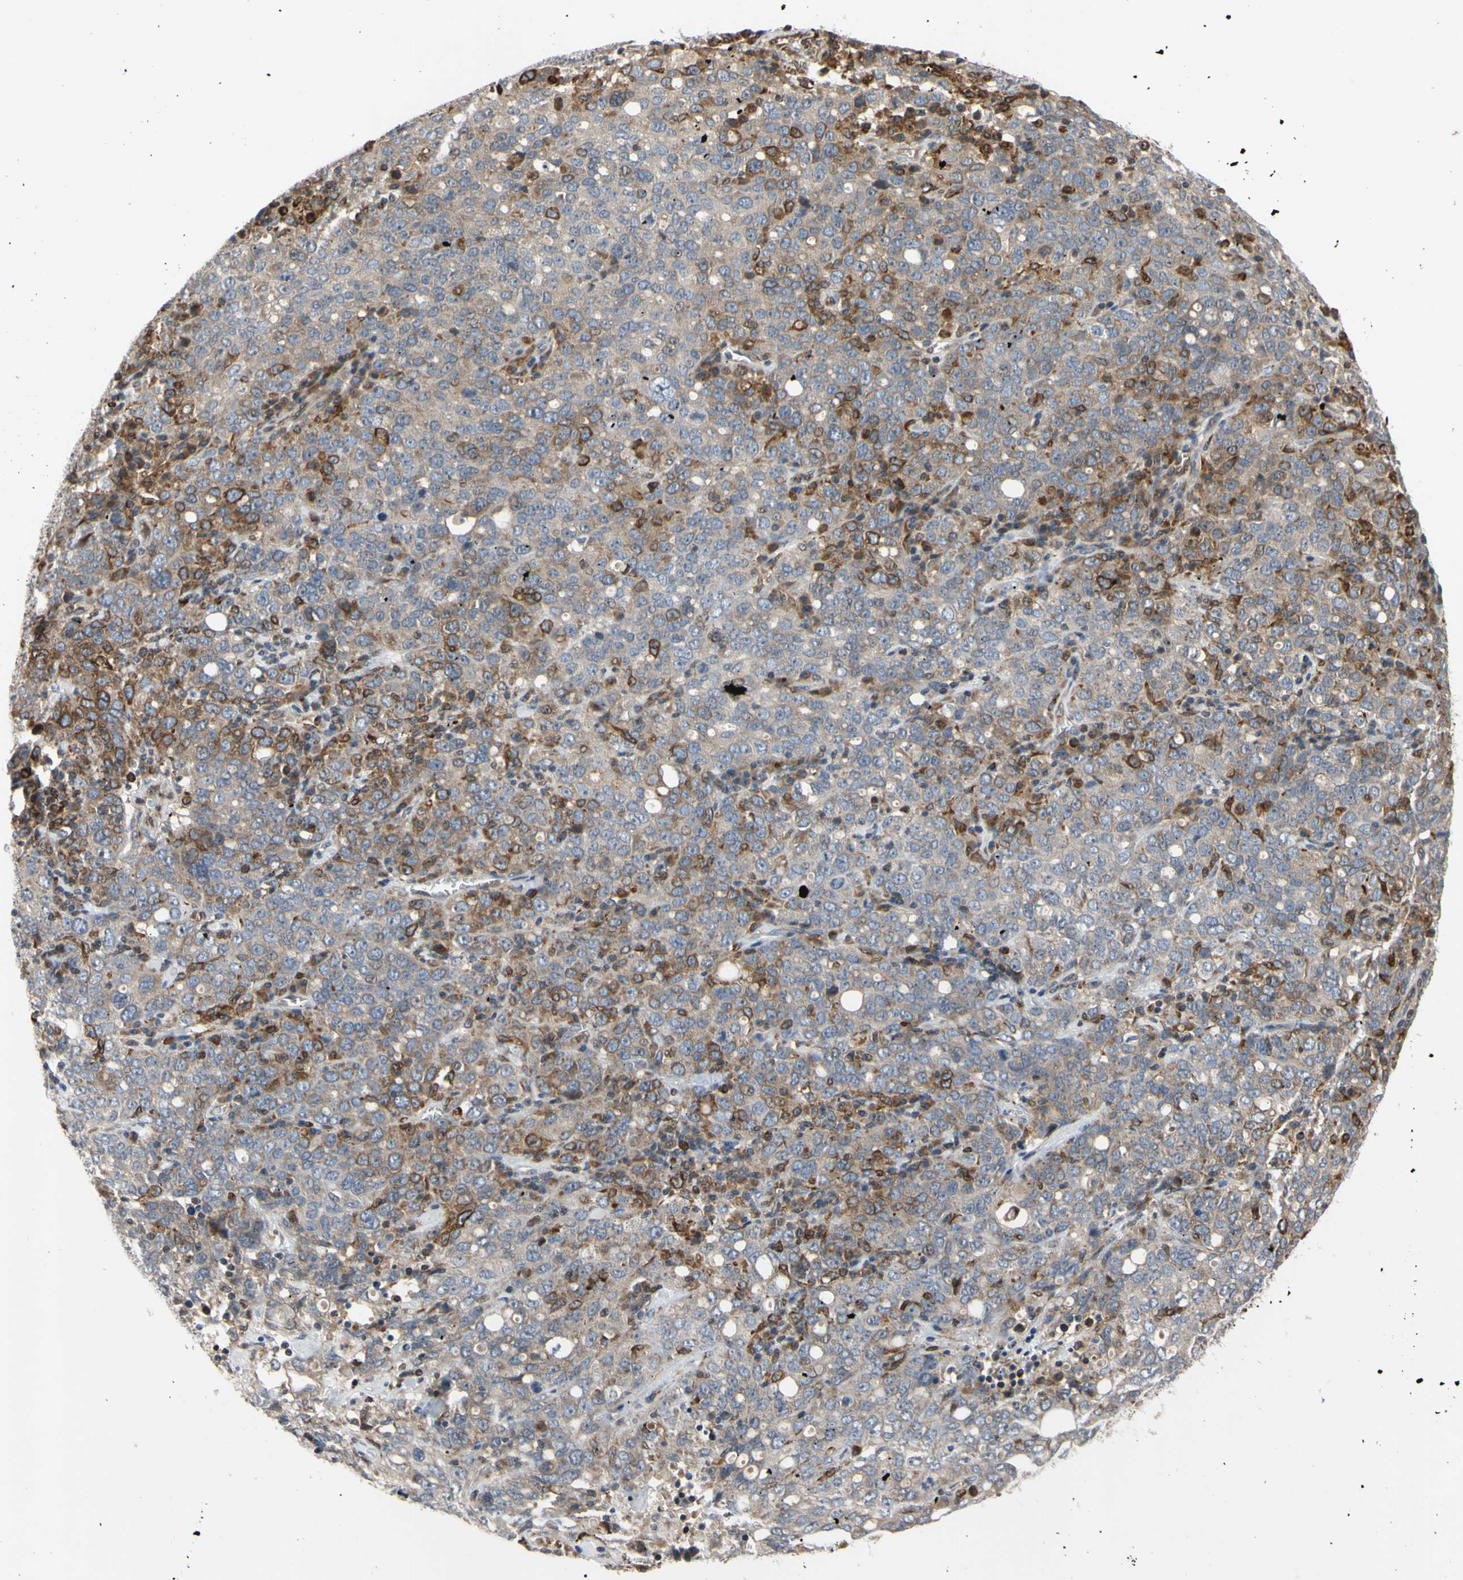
{"staining": {"intensity": "negative", "quantity": "none", "location": "none"}, "tissue": "ovarian cancer", "cell_type": "Tumor cells", "image_type": "cancer", "snomed": [{"axis": "morphology", "description": "Carcinoma, endometroid"}, {"axis": "topography", "description": "Ovary"}], "caption": "An immunohistochemistry histopathology image of ovarian cancer is shown. There is no staining in tumor cells of ovarian cancer.", "gene": "PLXNA2", "patient": {"sex": "female", "age": 62}}